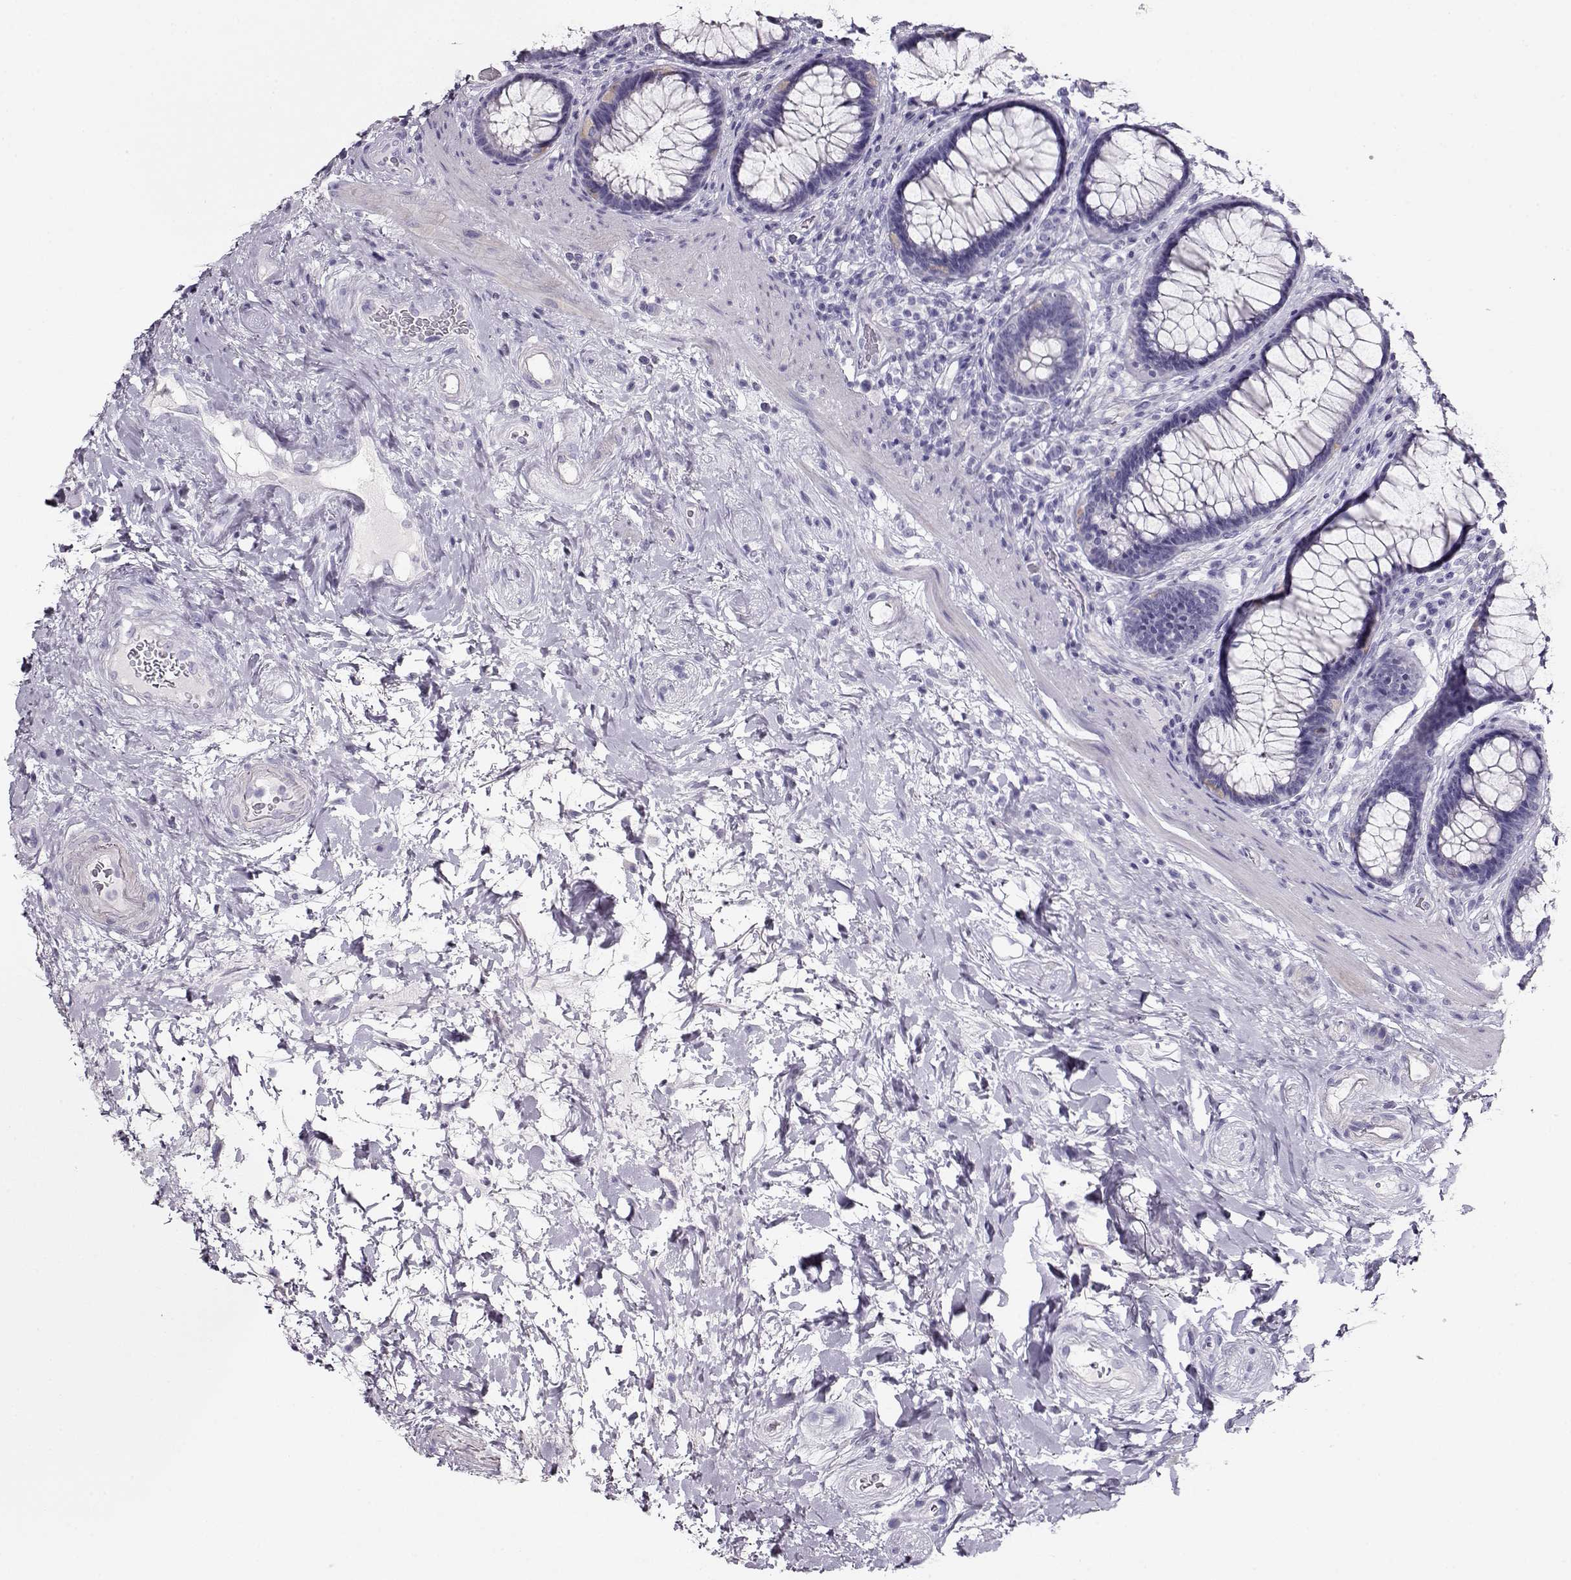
{"staining": {"intensity": "negative", "quantity": "none", "location": "none"}, "tissue": "rectum", "cell_type": "Glandular cells", "image_type": "normal", "snomed": [{"axis": "morphology", "description": "Normal tissue, NOS"}, {"axis": "topography", "description": "Rectum"}], "caption": "This is a image of immunohistochemistry (IHC) staining of normal rectum, which shows no staining in glandular cells. The staining is performed using DAB brown chromogen with nuclei counter-stained in using hematoxylin.", "gene": "ACTN2", "patient": {"sex": "male", "age": 72}}